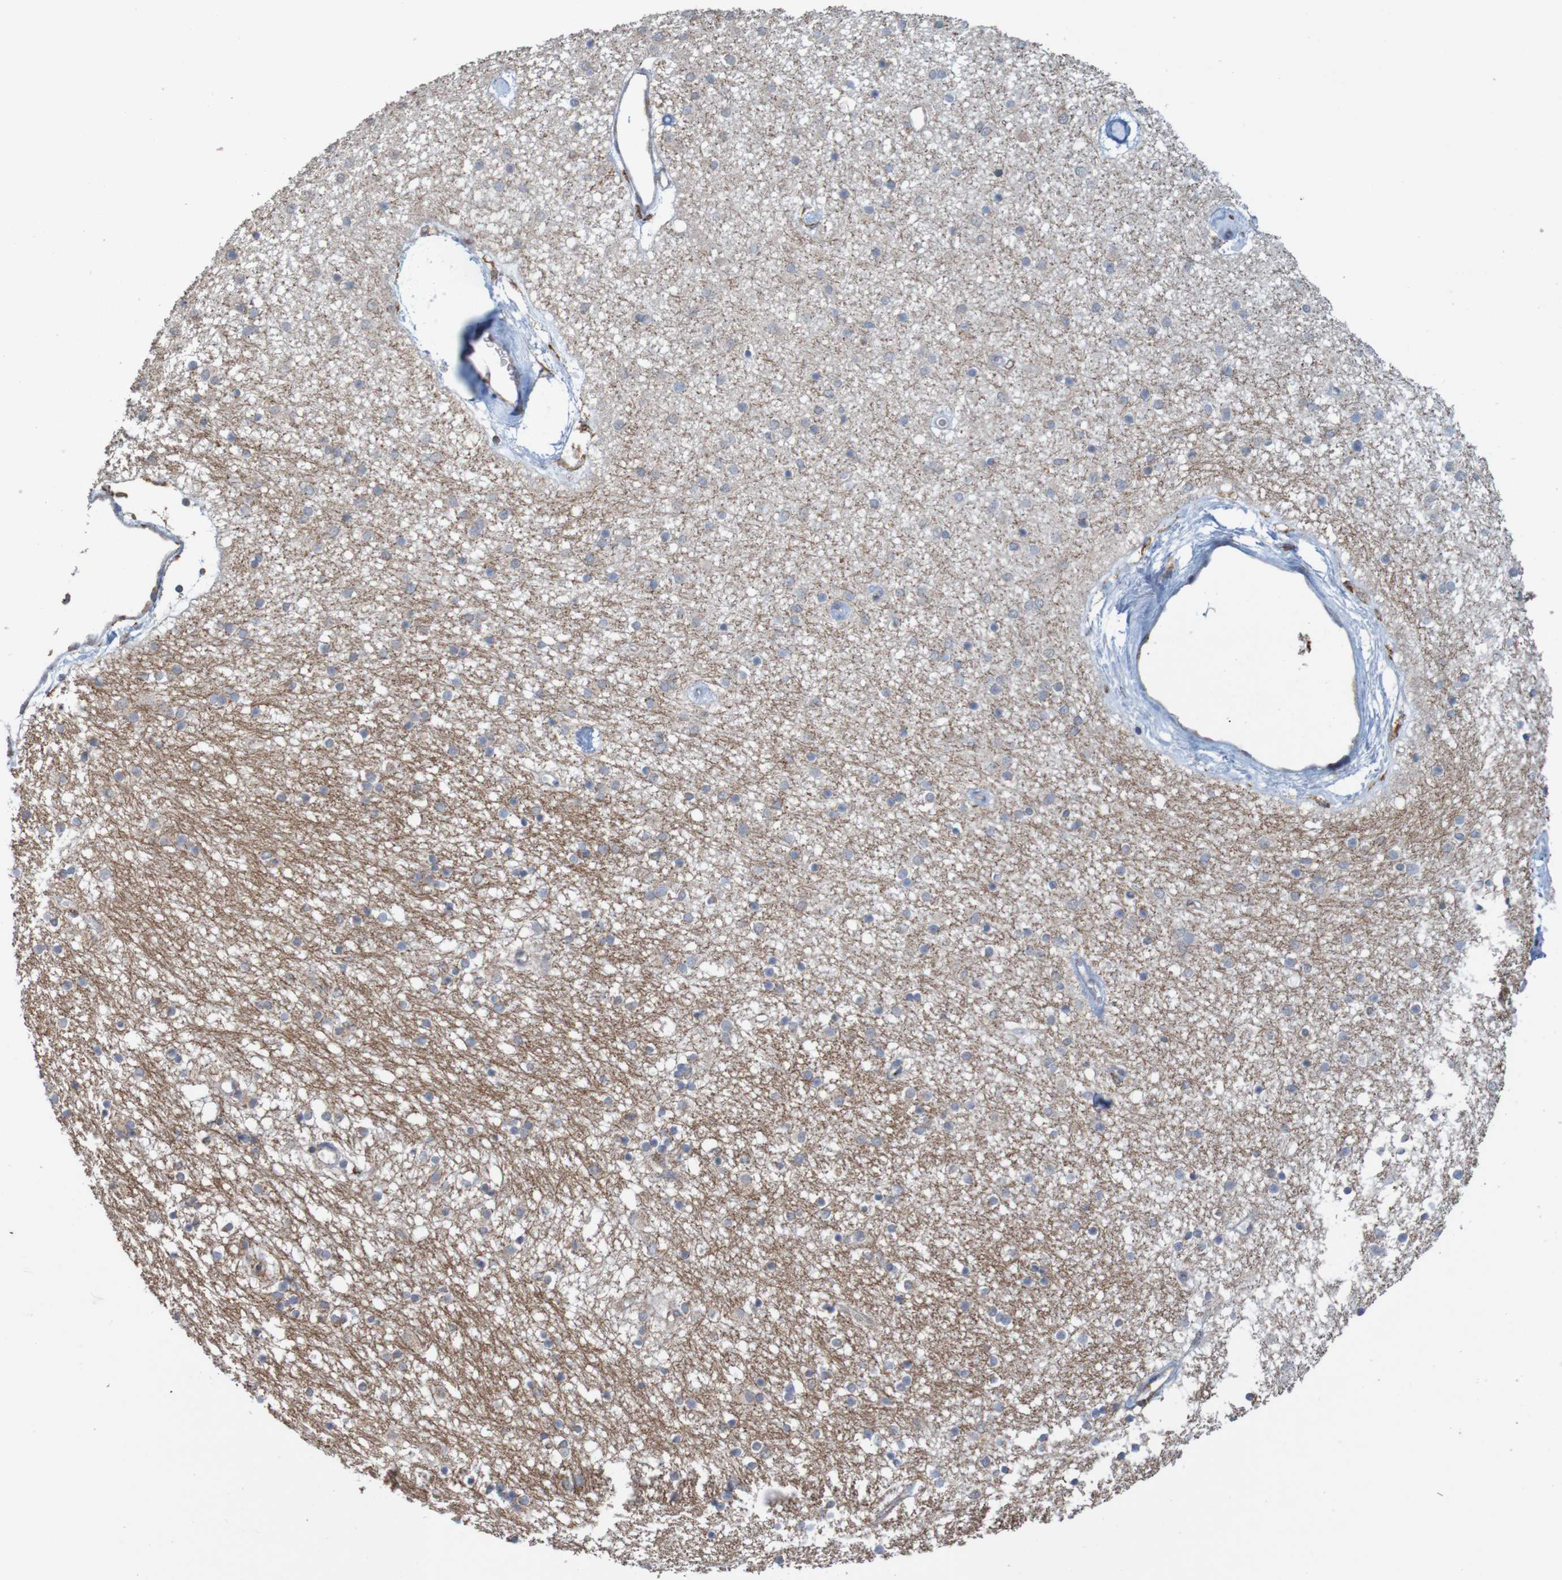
{"staining": {"intensity": "negative", "quantity": "none", "location": "none"}, "tissue": "caudate", "cell_type": "Glial cells", "image_type": "normal", "snomed": [{"axis": "morphology", "description": "Normal tissue, NOS"}, {"axis": "topography", "description": "Lateral ventricle wall"}], "caption": "High magnification brightfield microscopy of unremarkable caudate stained with DAB (3,3'-diaminobenzidine) (brown) and counterstained with hematoxylin (blue): glial cells show no significant staining. The staining was performed using DAB (3,3'-diaminobenzidine) to visualize the protein expression in brown, while the nuclei were stained in blue with hematoxylin (Magnification: 20x).", "gene": "PDIA3", "patient": {"sex": "female", "age": 54}}